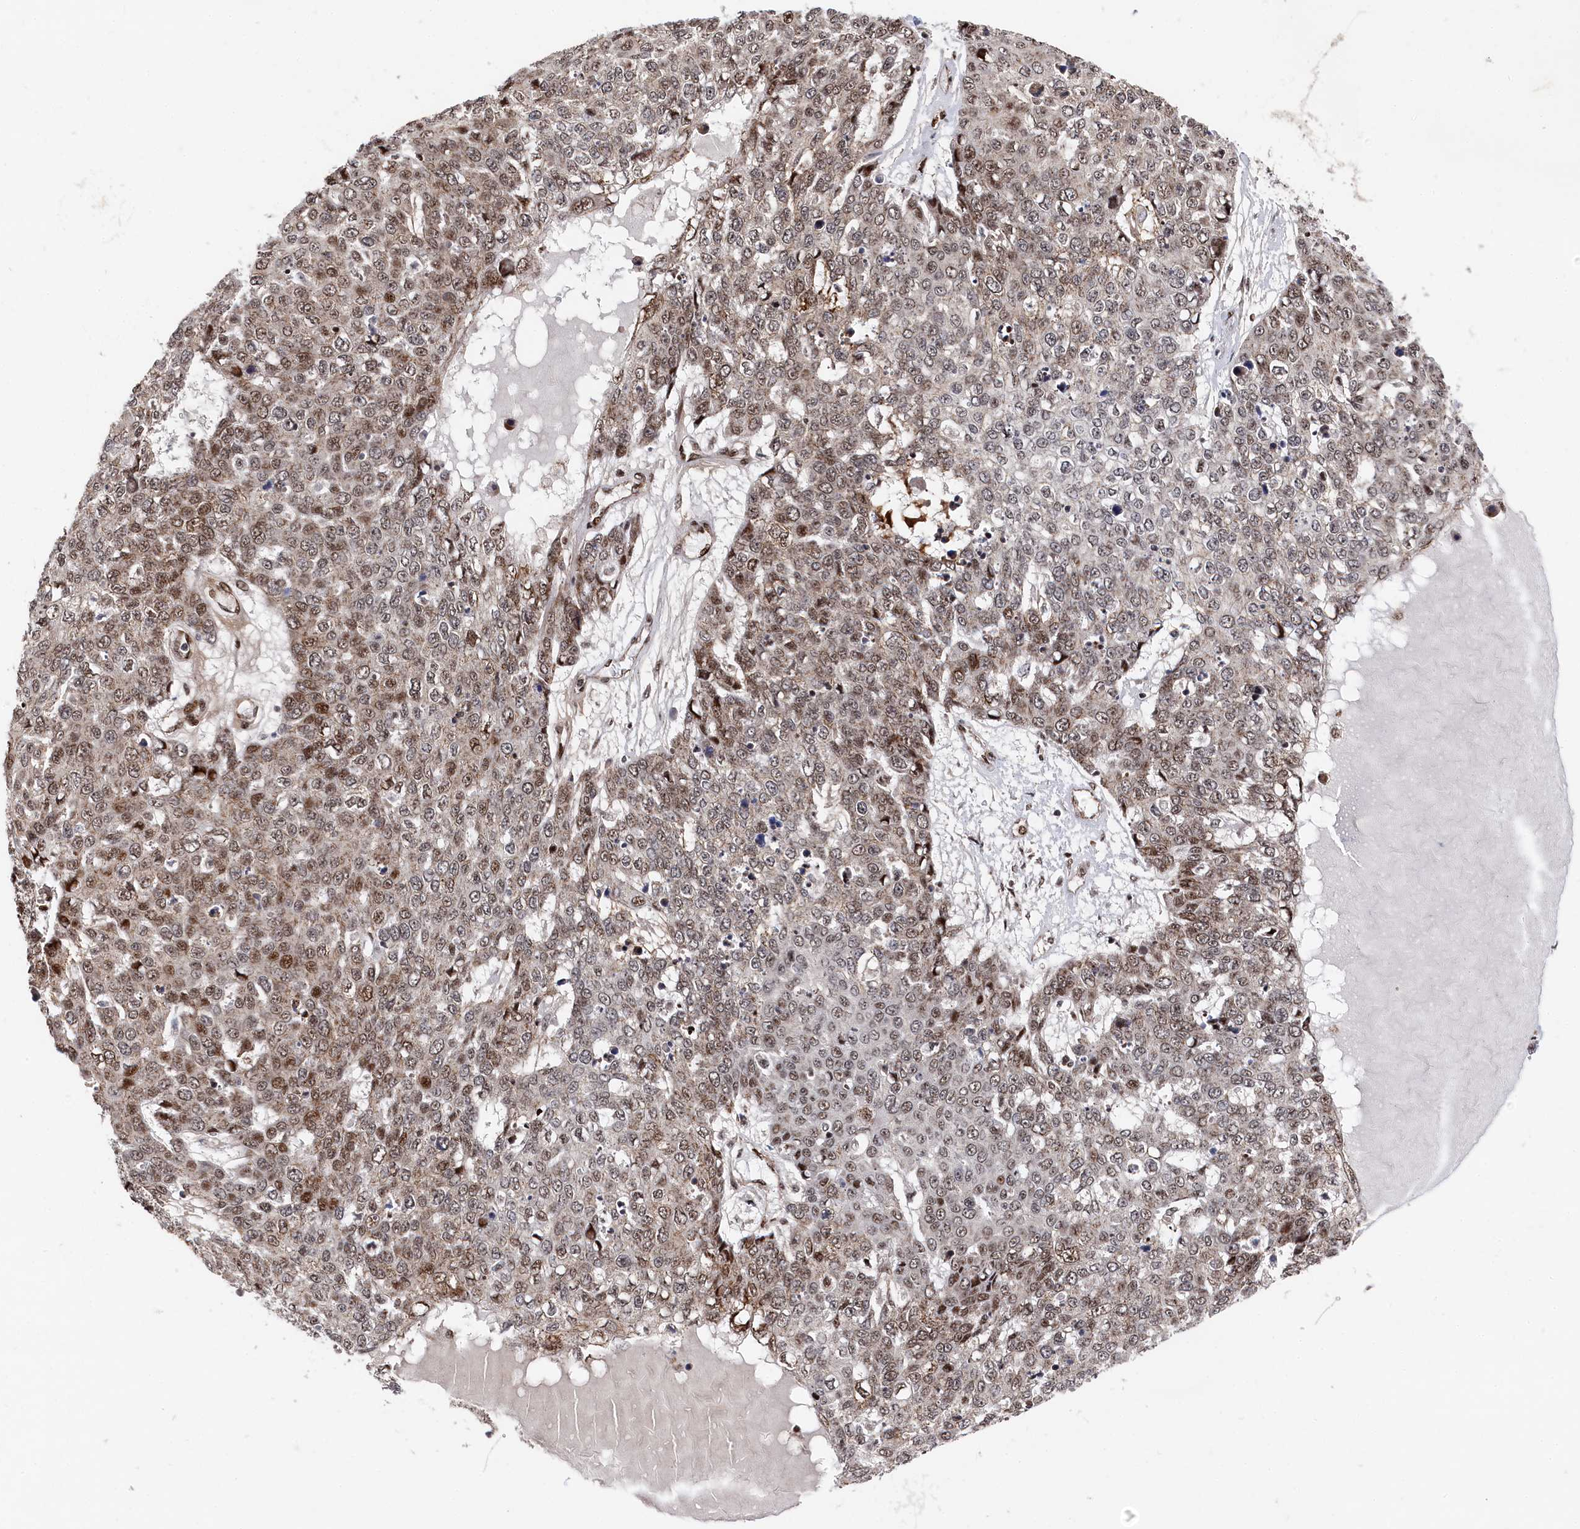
{"staining": {"intensity": "moderate", "quantity": "25%-75%", "location": "nuclear"}, "tissue": "skin cancer", "cell_type": "Tumor cells", "image_type": "cancer", "snomed": [{"axis": "morphology", "description": "Squamous cell carcinoma, NOS"}, {"axis": "topography", "description": "Skin"}], "caption": "Skin cancer stained with a brown dye demonstrates moderate nuclear positive positivity in approximately 25%-75% of tumor cells.", "gene": "BUB3", "patient": {"sex": "female", "age": 44}}